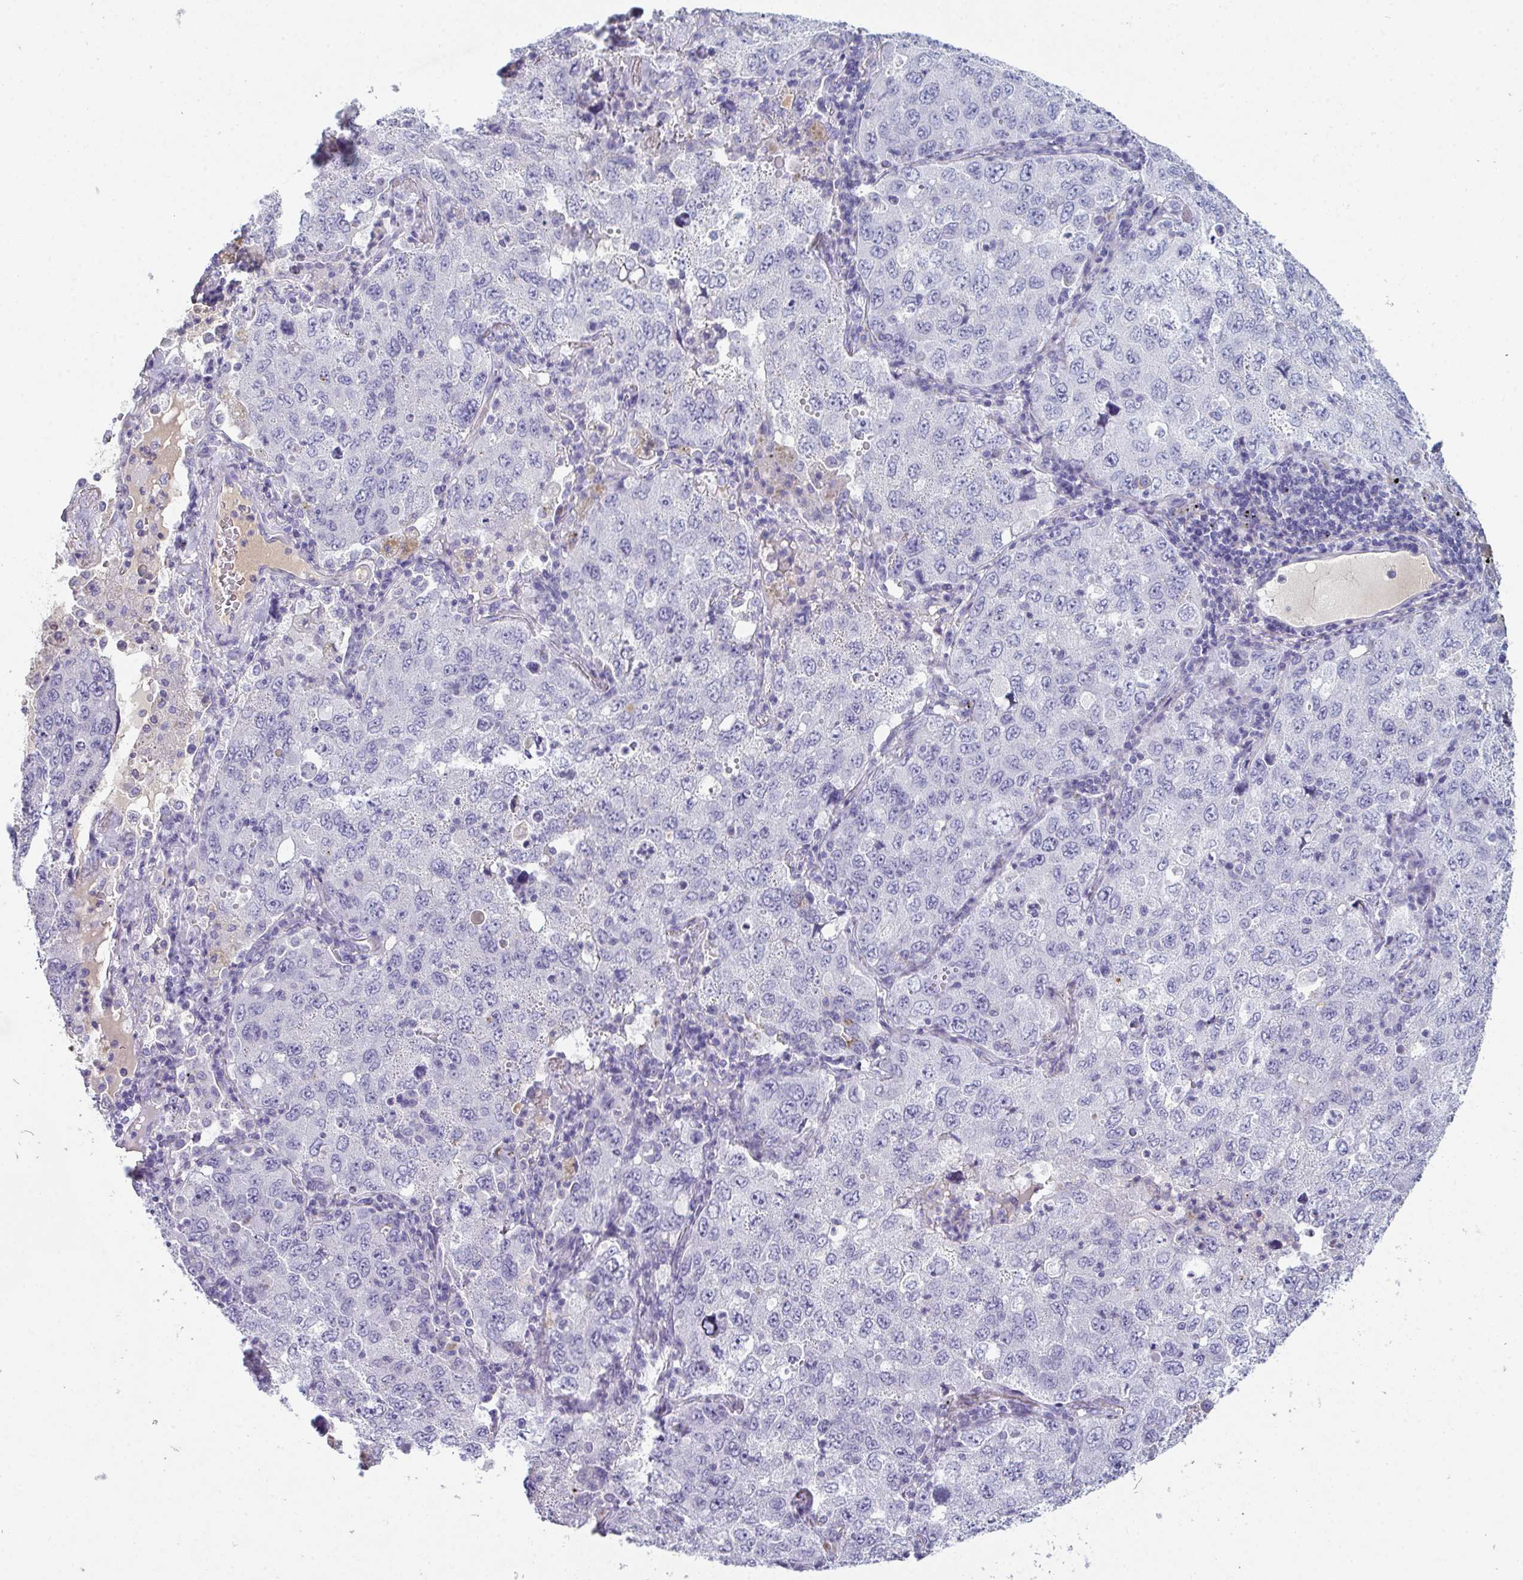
{"staining": {"intensity": "negative", "quantity": "none", "location": "none"}, "tissue": "lung cancer", "cell_type": "Tumor cells", "image_type": "cancer", "snomed": [{"axis": "morphology", "description": "Adenocarcinoma, NOS"}, {"axis": "topography", "description": "Lung"}], "caption": "High power microscopy histopathology image of an IHC histopathology image of adenocarcinoma (lung), revealing no significant expression in tumor cells.", "gene": "ADAM21", "patient": {"sex": "female", "age": 57}}